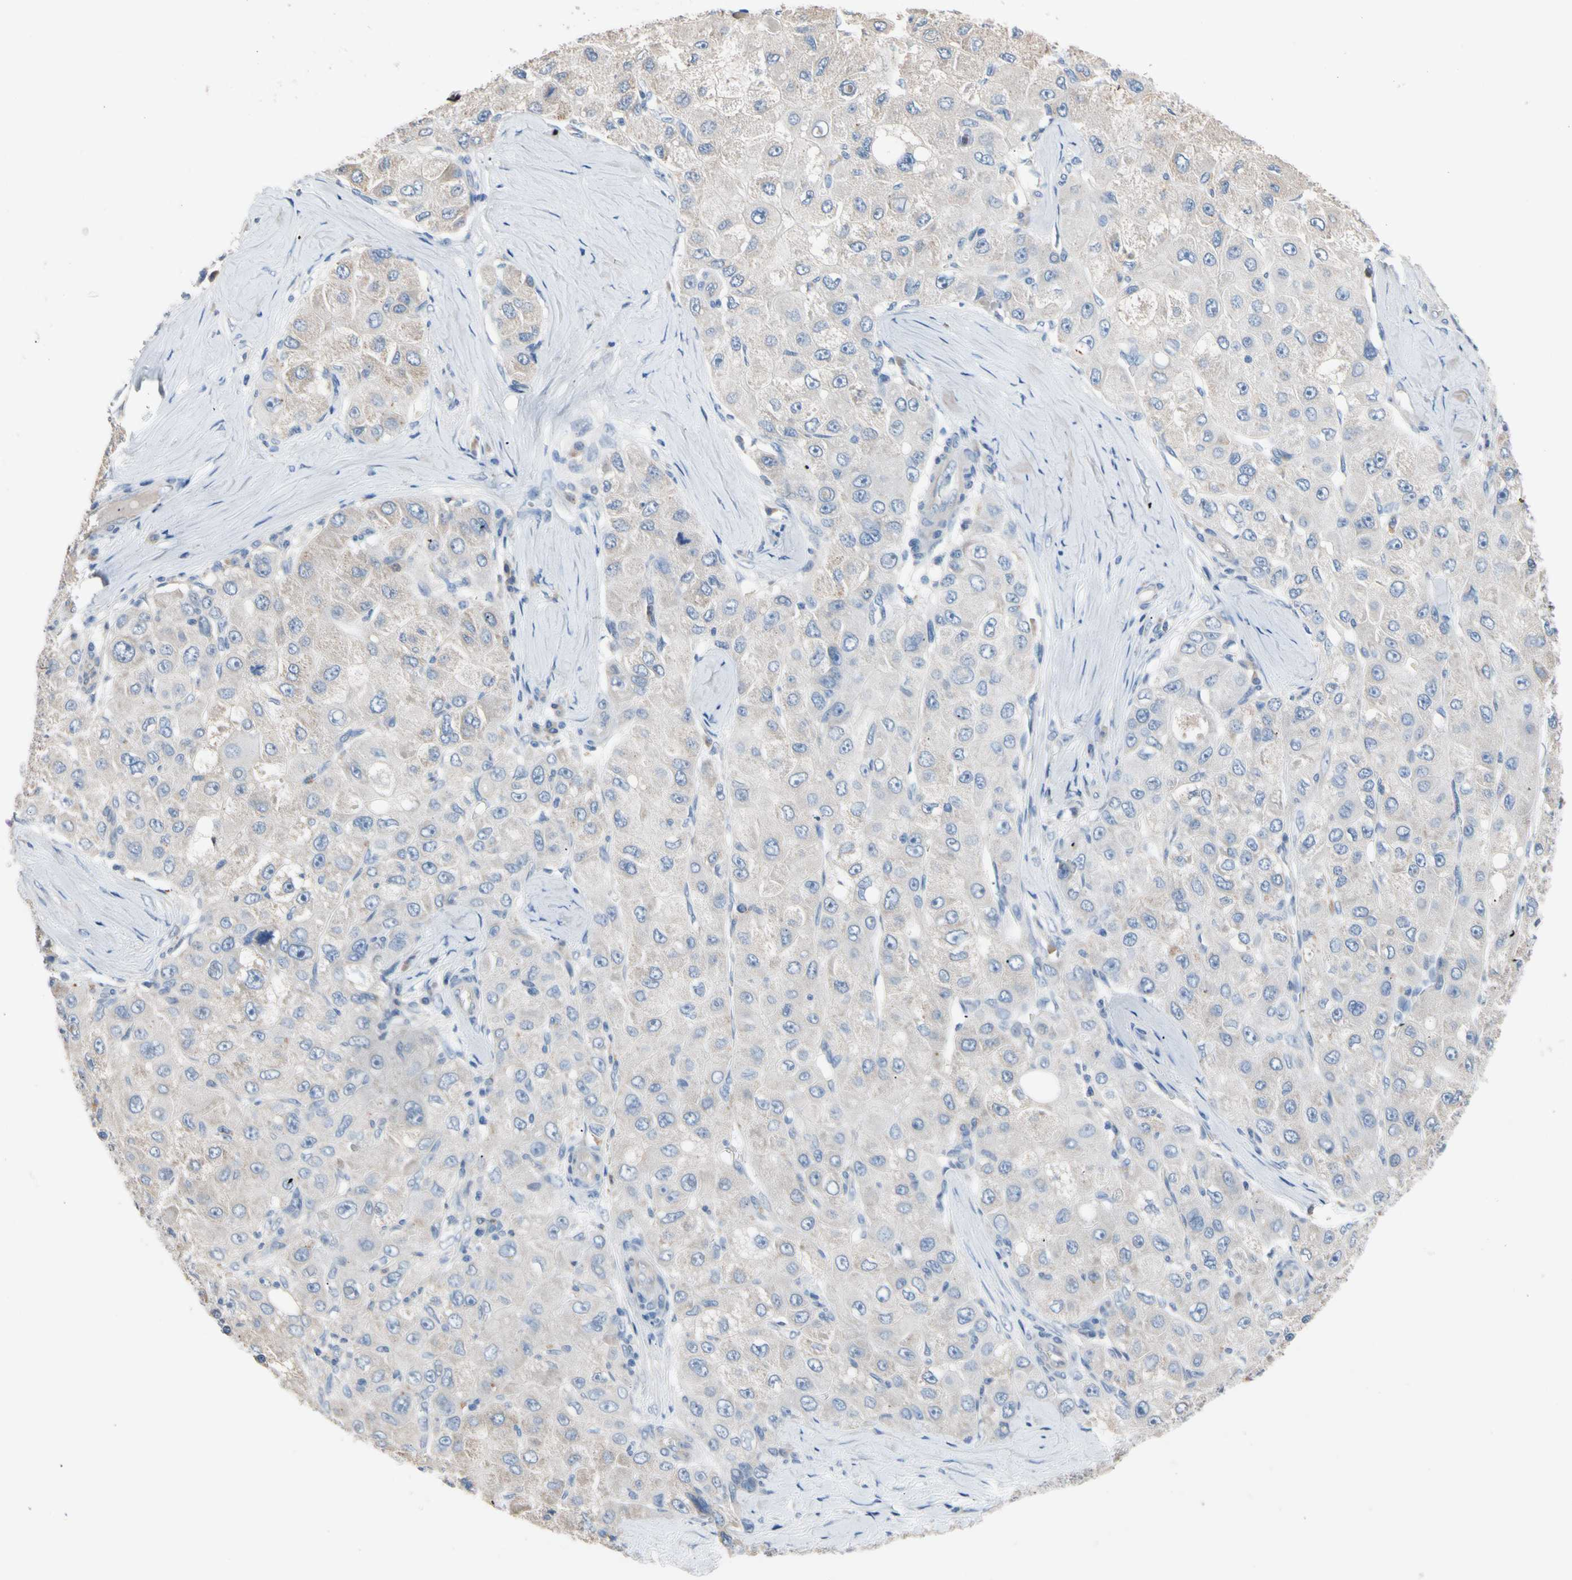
{"staining": {"intensity": "weak", "quantity": "<25%", "location": "cytoplasmic/membranous"}, "tissue": "liver cancer", "cell_type": "Tumor cells", "image_type": "cancer", "snomed": [{"axis": "morphology", "description": "Carcinoma, Hepatocellular, NOS"}, {"axis": "topography", "description": "Liver"}], "caption": "Liver hepatocellular carcinoma was stained to show a protein in brown. There is no significant expression in tumor cells.", "gene": "BBOX1", "patient": {"sex": "male", "age": 80}}